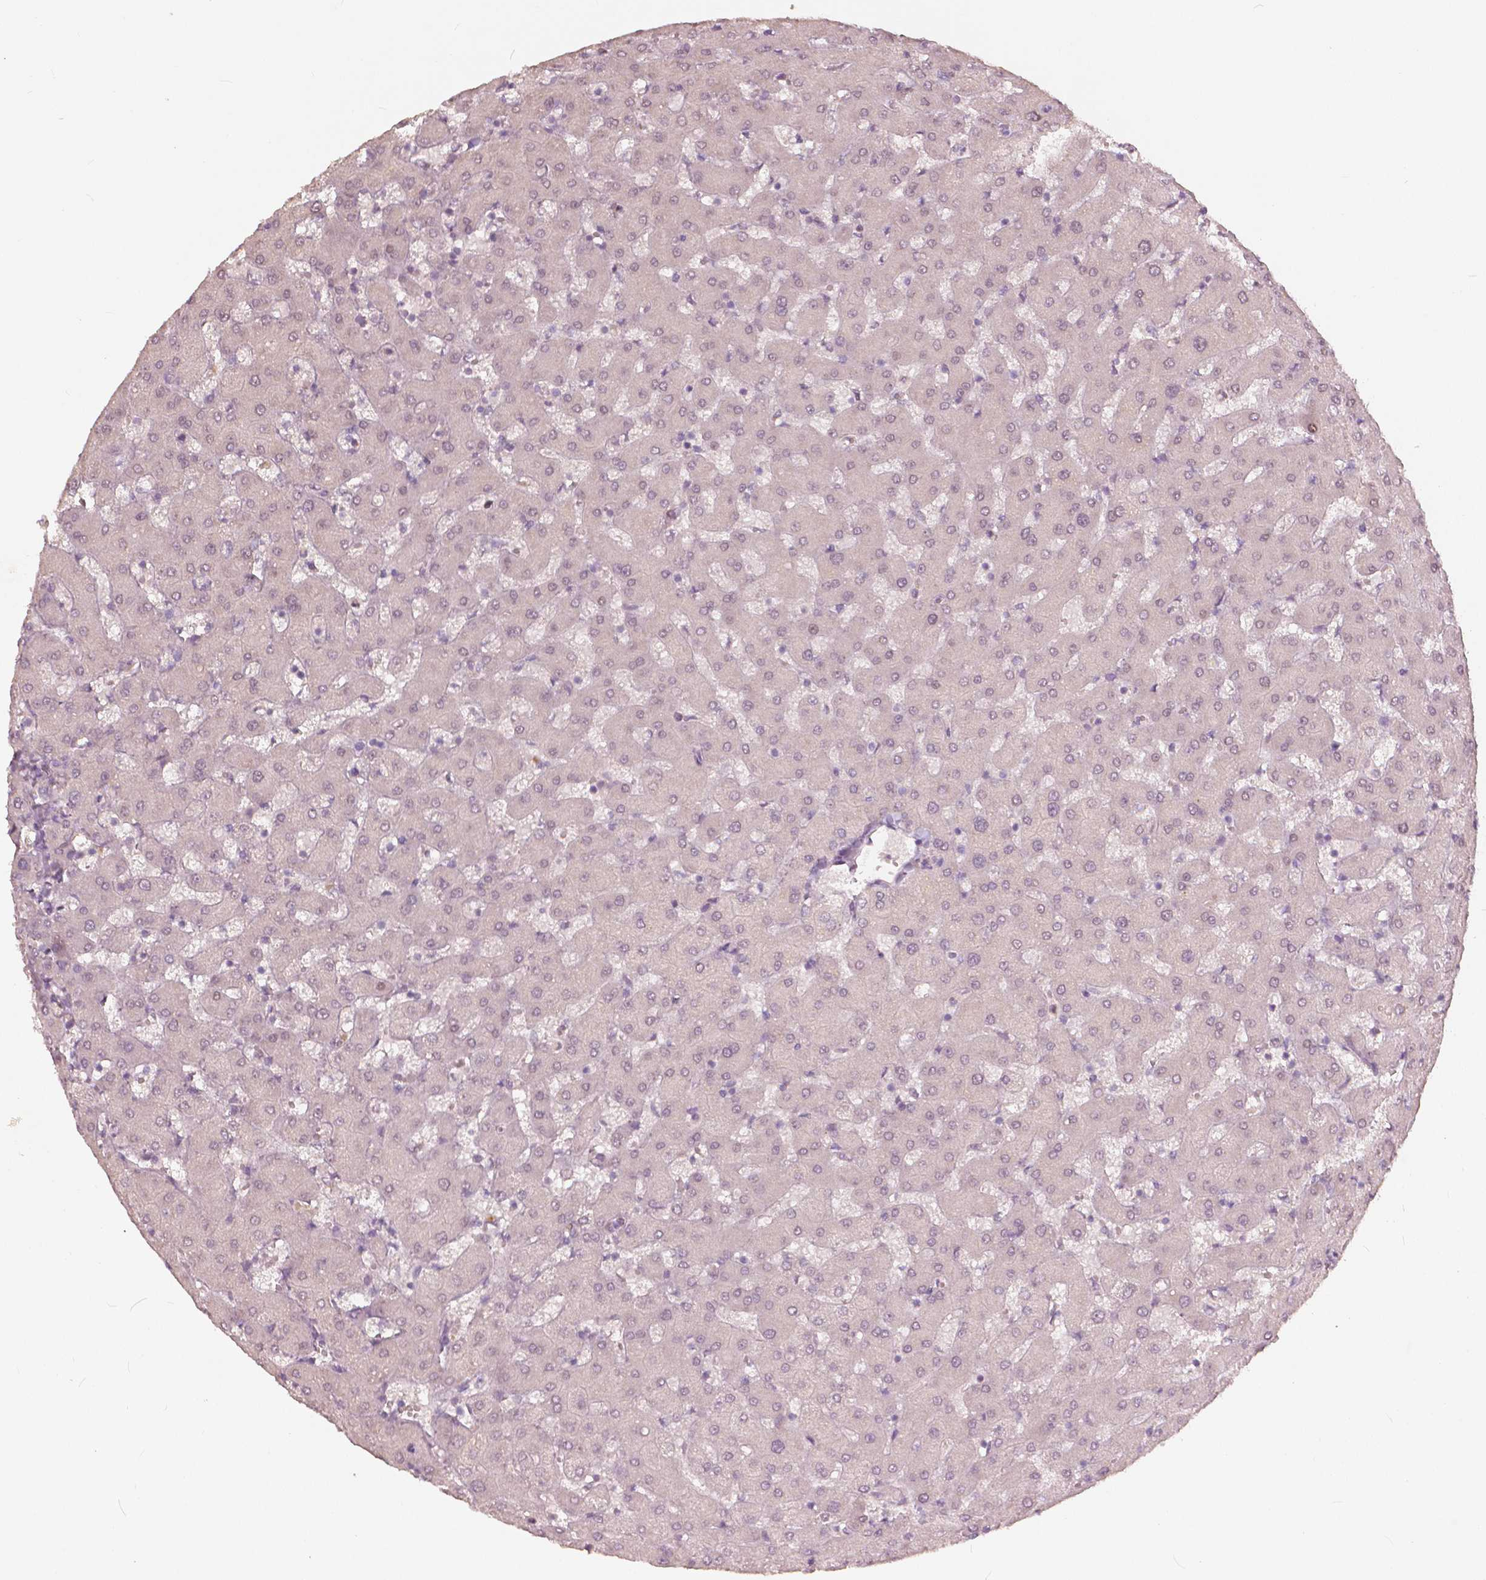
{"staining": {"intensity": "negative", "quantity": "none", "location": "none"}, "tissue": "liver", "cell_type": "Cholangiocytes", "image_type": "normal", "snomed": [{"axis": "morphology", "description": "Normal tissue, NOS"}, {"axis": "topography", "description": "Liver"}], "caption": "DAB immunohistochemical staining of benign human liver demonstrates no significant staining in cholangiocytes.", "gene": "NANOG", "patient": {"sex": "female", "age": 63}}